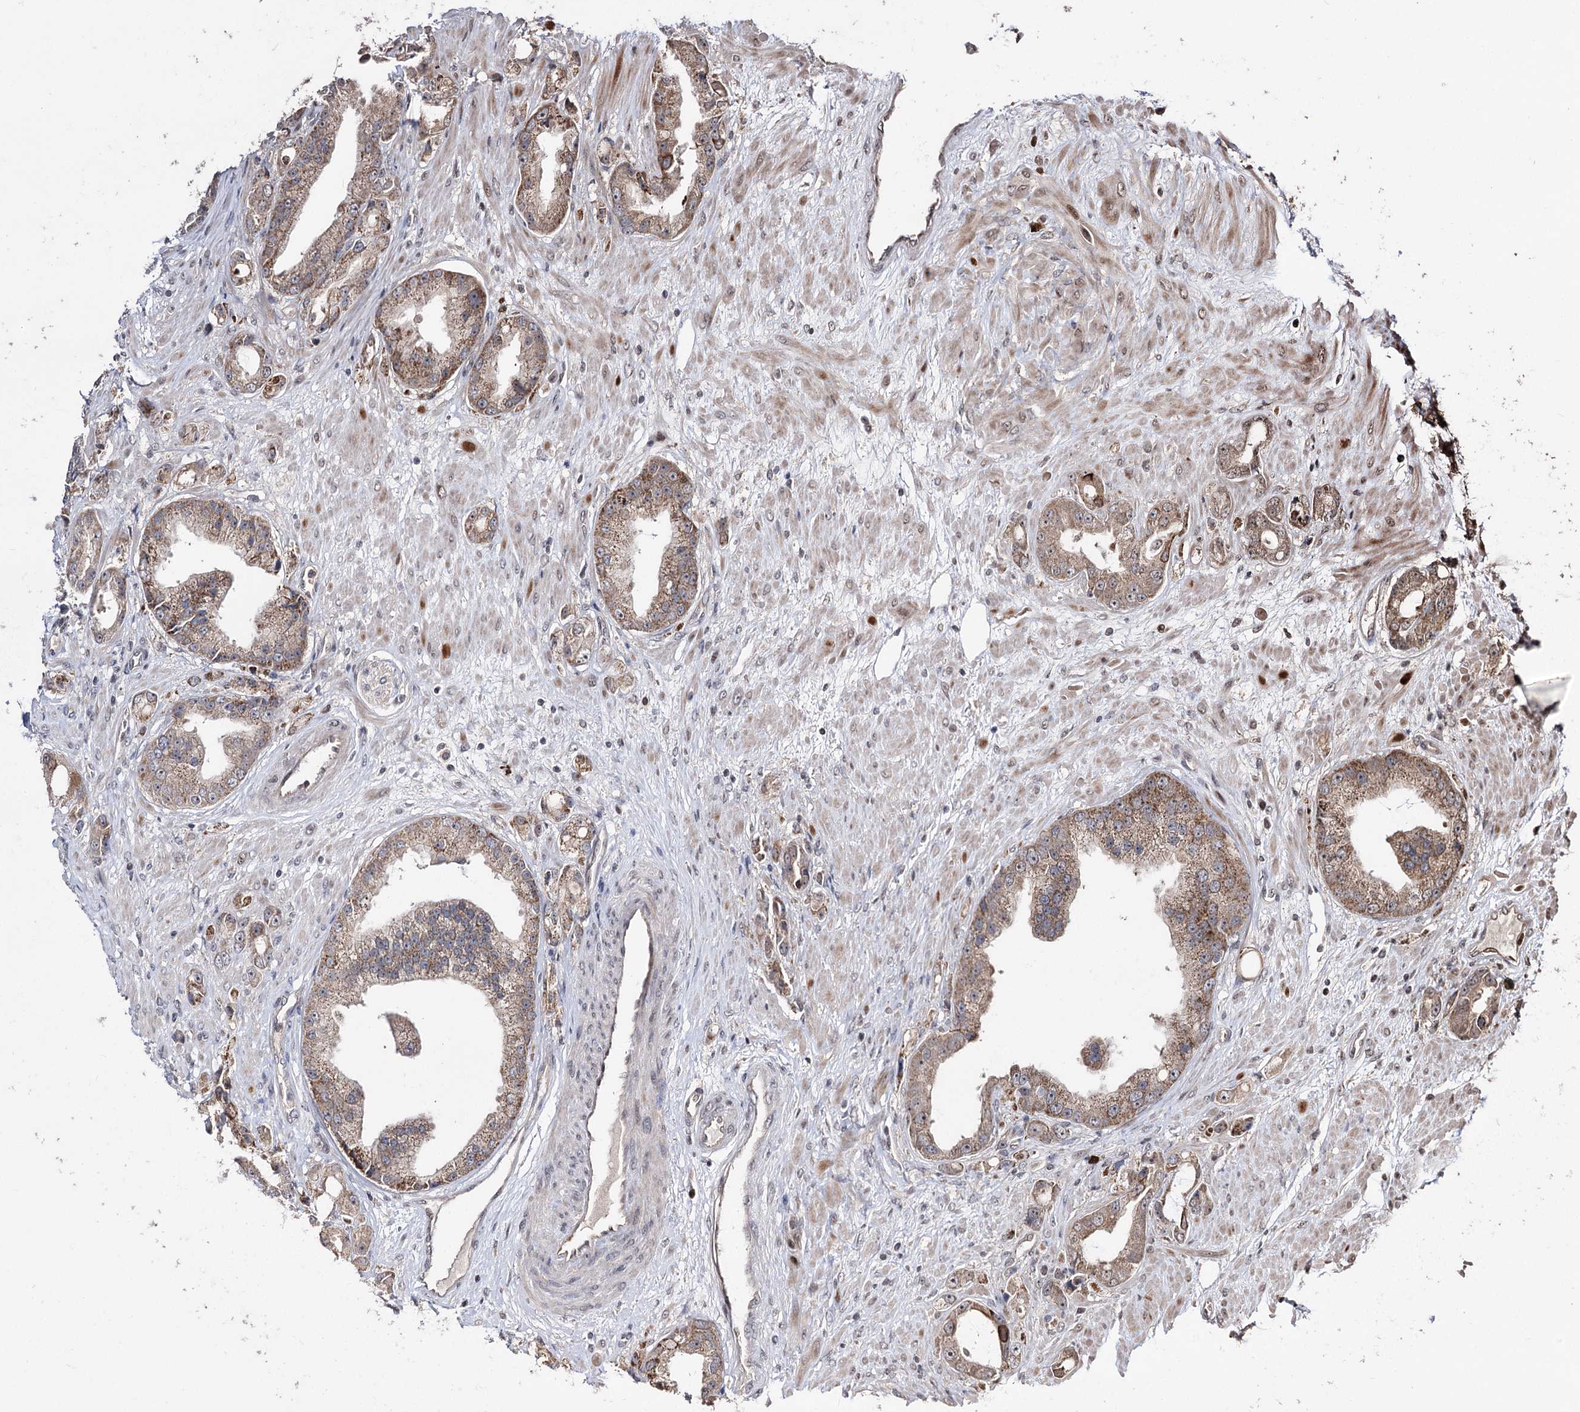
{"staining": {"intensity": "moderate", "quantity": ">75%", "location": "cytoplasmic/membranous"}, "tissue": "prostate cancer", "cell_type": "Tumor cells", "image_type": "cancer", "snomed": [{"axis": "morphology", "description": "Adenocarcinoma, Low grade"}, {"axis": "topography", "description": "Prostate"}], "caption": "The histopathology image reveals staining of adenocarcinoma (low-grade) (prostate), revealing moderate cytoplasmic/membranous protein staining (brown color) within tumor cells.", "gene": "CPNE8", "patient": {"sex": "male", "age": 67}}